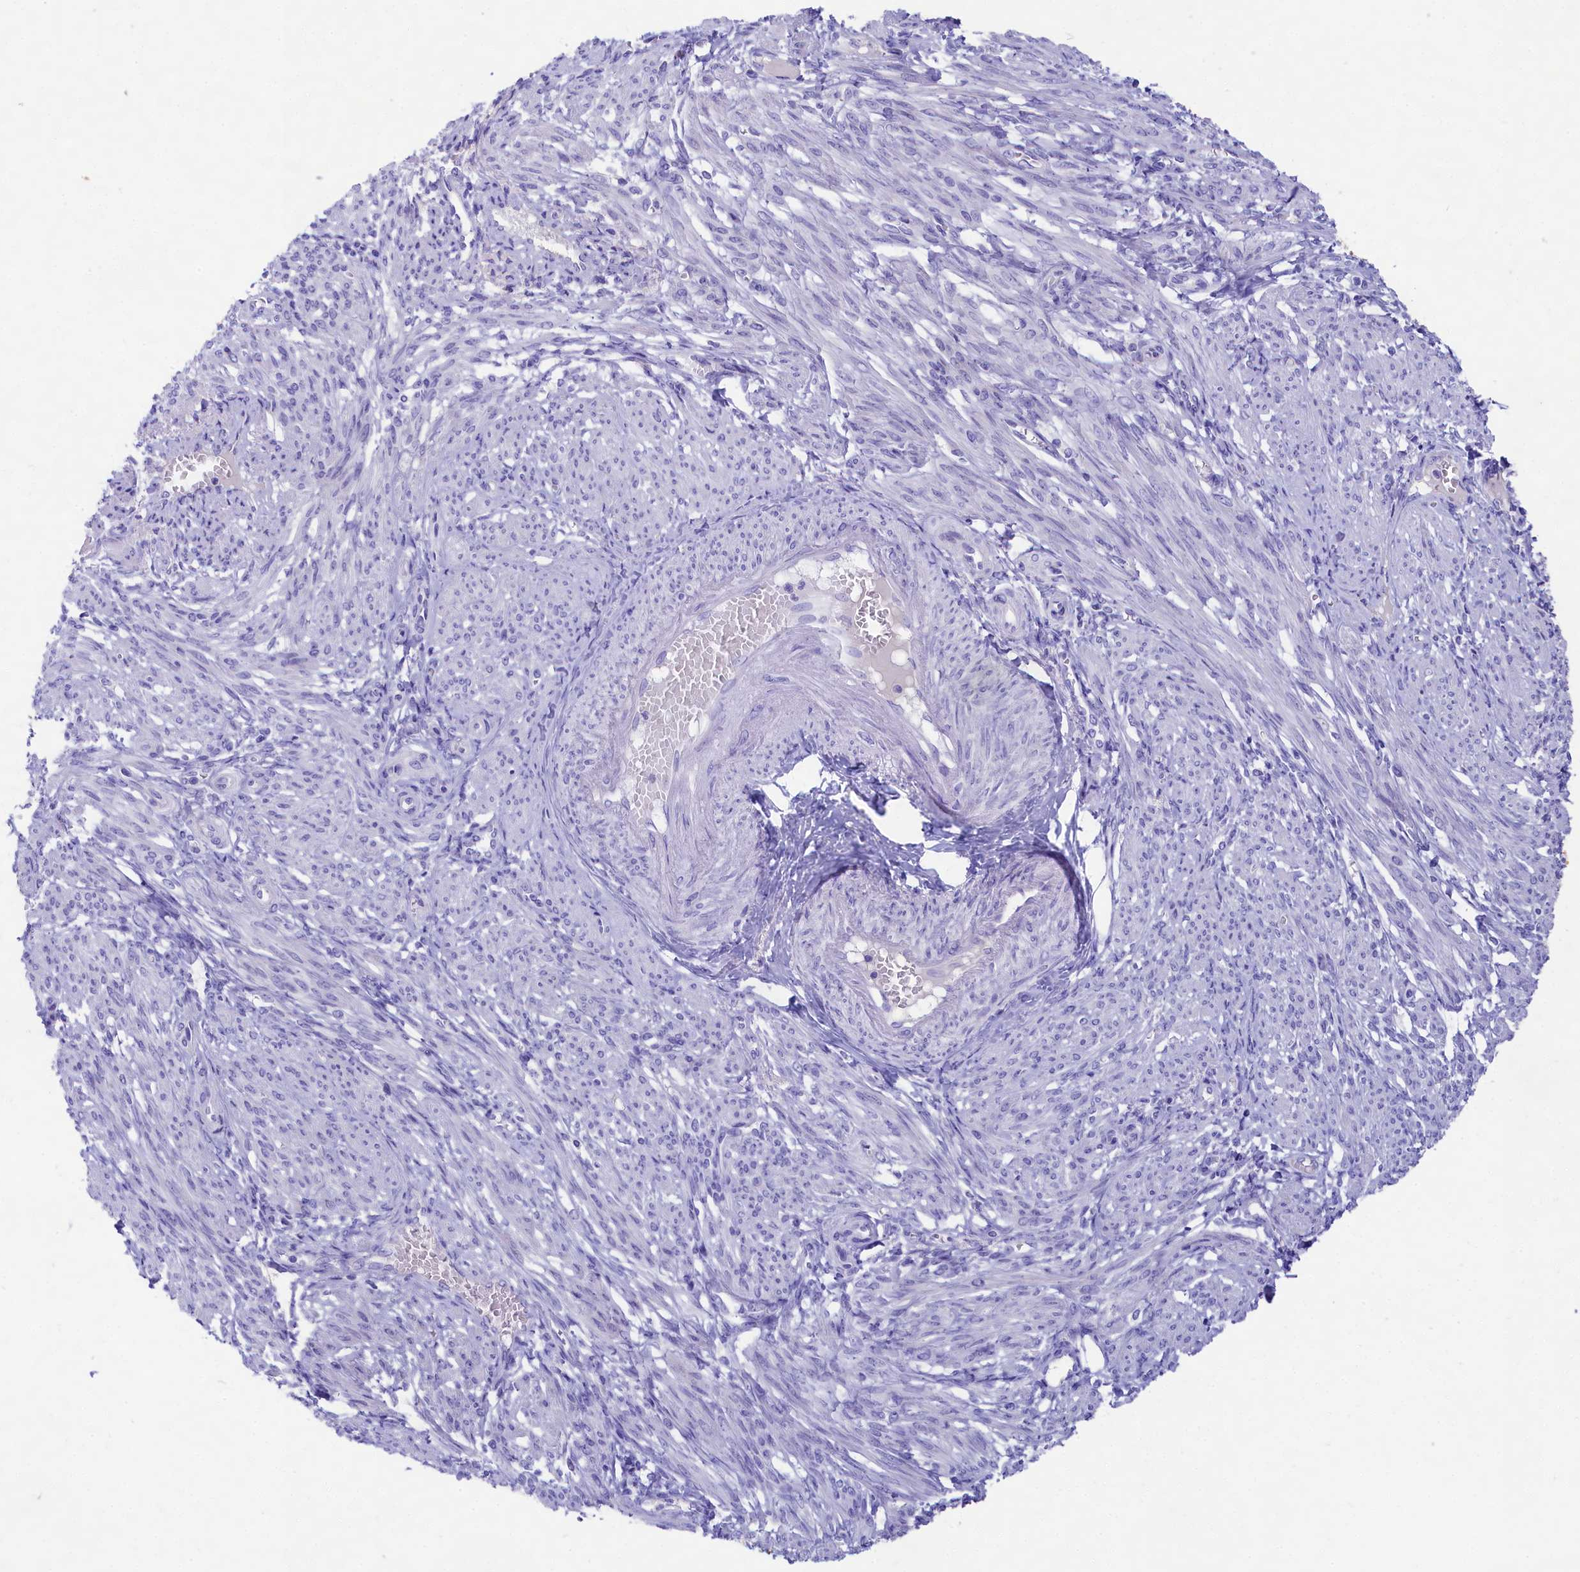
{"staining": {"intensity": "negative", "quantity": "none", "location": "none"}, "tissue": "smooth muscle", "cell_type": "Smooth muscle cells", "image_type": "normal", "snomed": [{"axis": "morphology", "description": "Normal tissue, NOS"}, {"axis": "topography", "description": "Smooth muscle"}], "caption": "IHC of benign human smooth muscle shows no expression in smooth muscle cells. (DAB (3,3'-diaminobenzidine) IHC visualized using brightfield microscopy, high magnification).", "gene": "SULT2A1", "patient": {"sex": "female", "age": 39}}